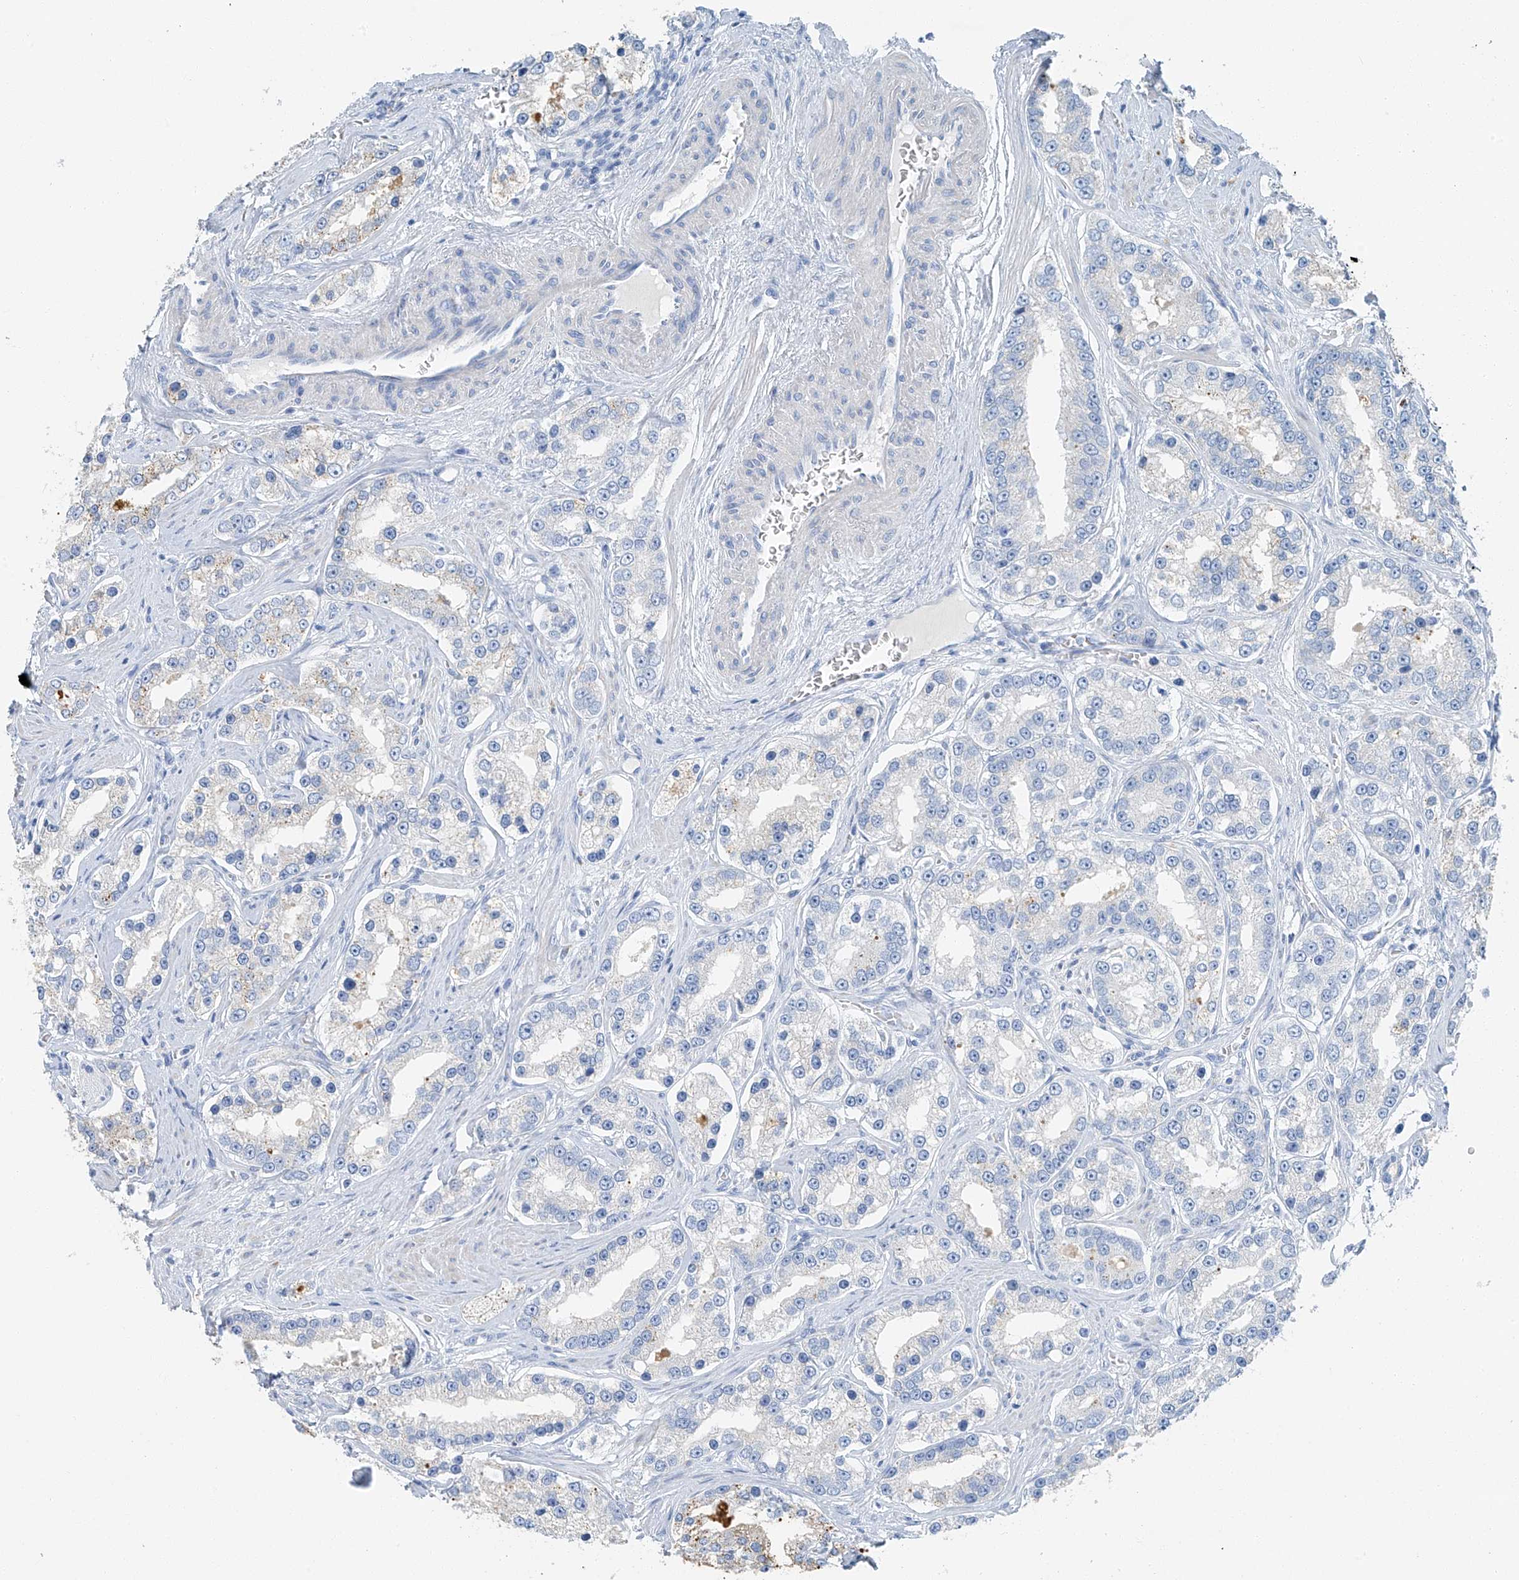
{"staining": {"intensity": "negative", "quantity": "none", "location": "none"}, "tissue": "prostate cancer", "cell_type": "Tumor cells", "image_type": "cancer", "snomed": [{"axis": "morphology", "description": "Normal tissue, NOS"}, {"axis": "morphology", "description": "Adenocarcinoma, High grade"}, {"axis": "topography", "description": "Prostate"}], "caption": "The immunohistochemistry histopathology image has no significant expression in tumor cells of prostate cancer (high-grade adenocarcinoma) tissue. (DAB immunohistochemistry (IHC) with hematoxylin counter stain).", "gene": "C1orf87", "patient": {"sex": "male", "age": 83}}